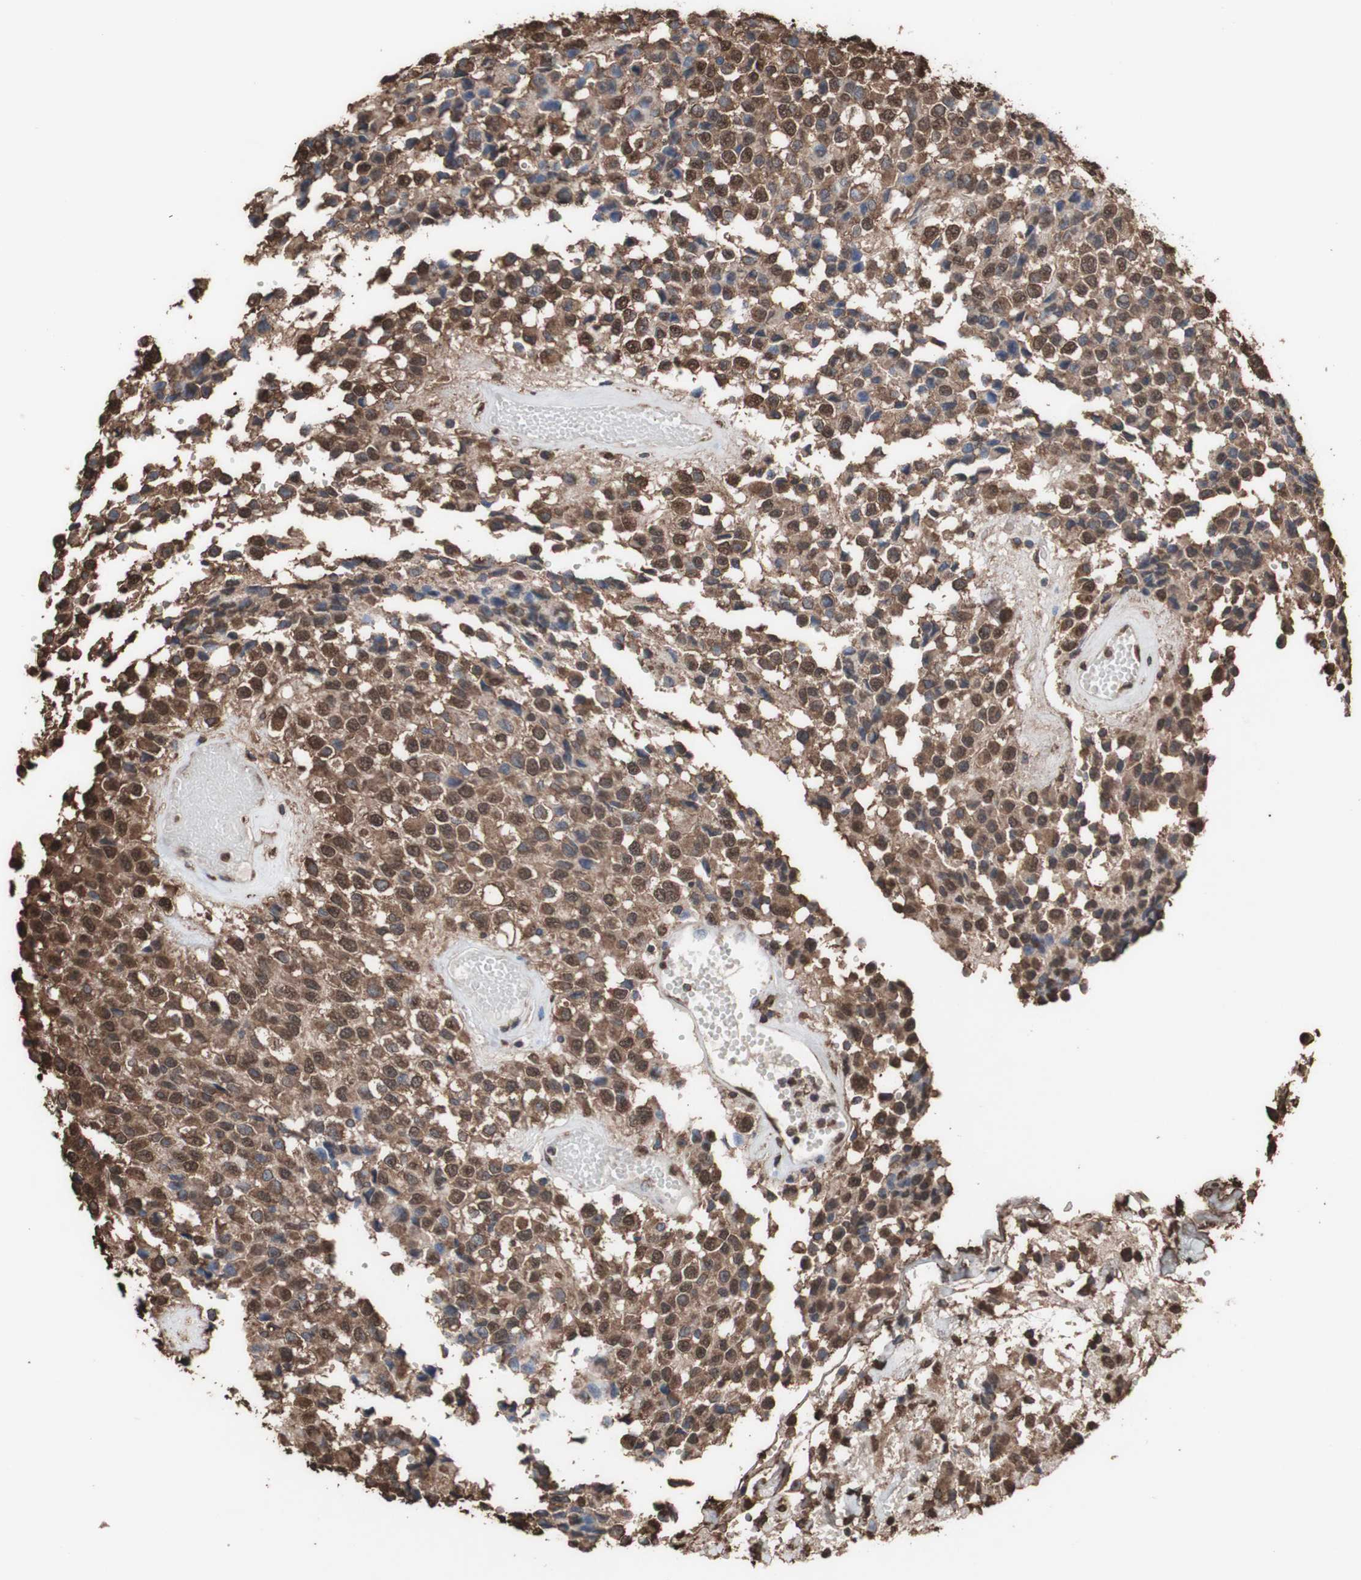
{"staining": {"intensity": "strong", "quantity": ">75%", "location": "cytoplasmic/membranous,nuclear"}, "tissue": "glioma", "cell_type": "Tumor cells", "image_type": "cancer", "snomed": [{"axis": "morphology", "description": "Glioma, malignant, High grade"}, {"axis": "topography", "description": "Brain"}], "caption": "This image exhibits malignant high-grade glioma stained with immunohistochemistry (IHC) to label a protein in brown. The cytoplasmic/membranous and nuclear of tumor cells show strong positivity for the protein. Nuclei are counter-stained blue.", "gene": "PIDD1", "patient": {"sex": "male", "age": 32}}